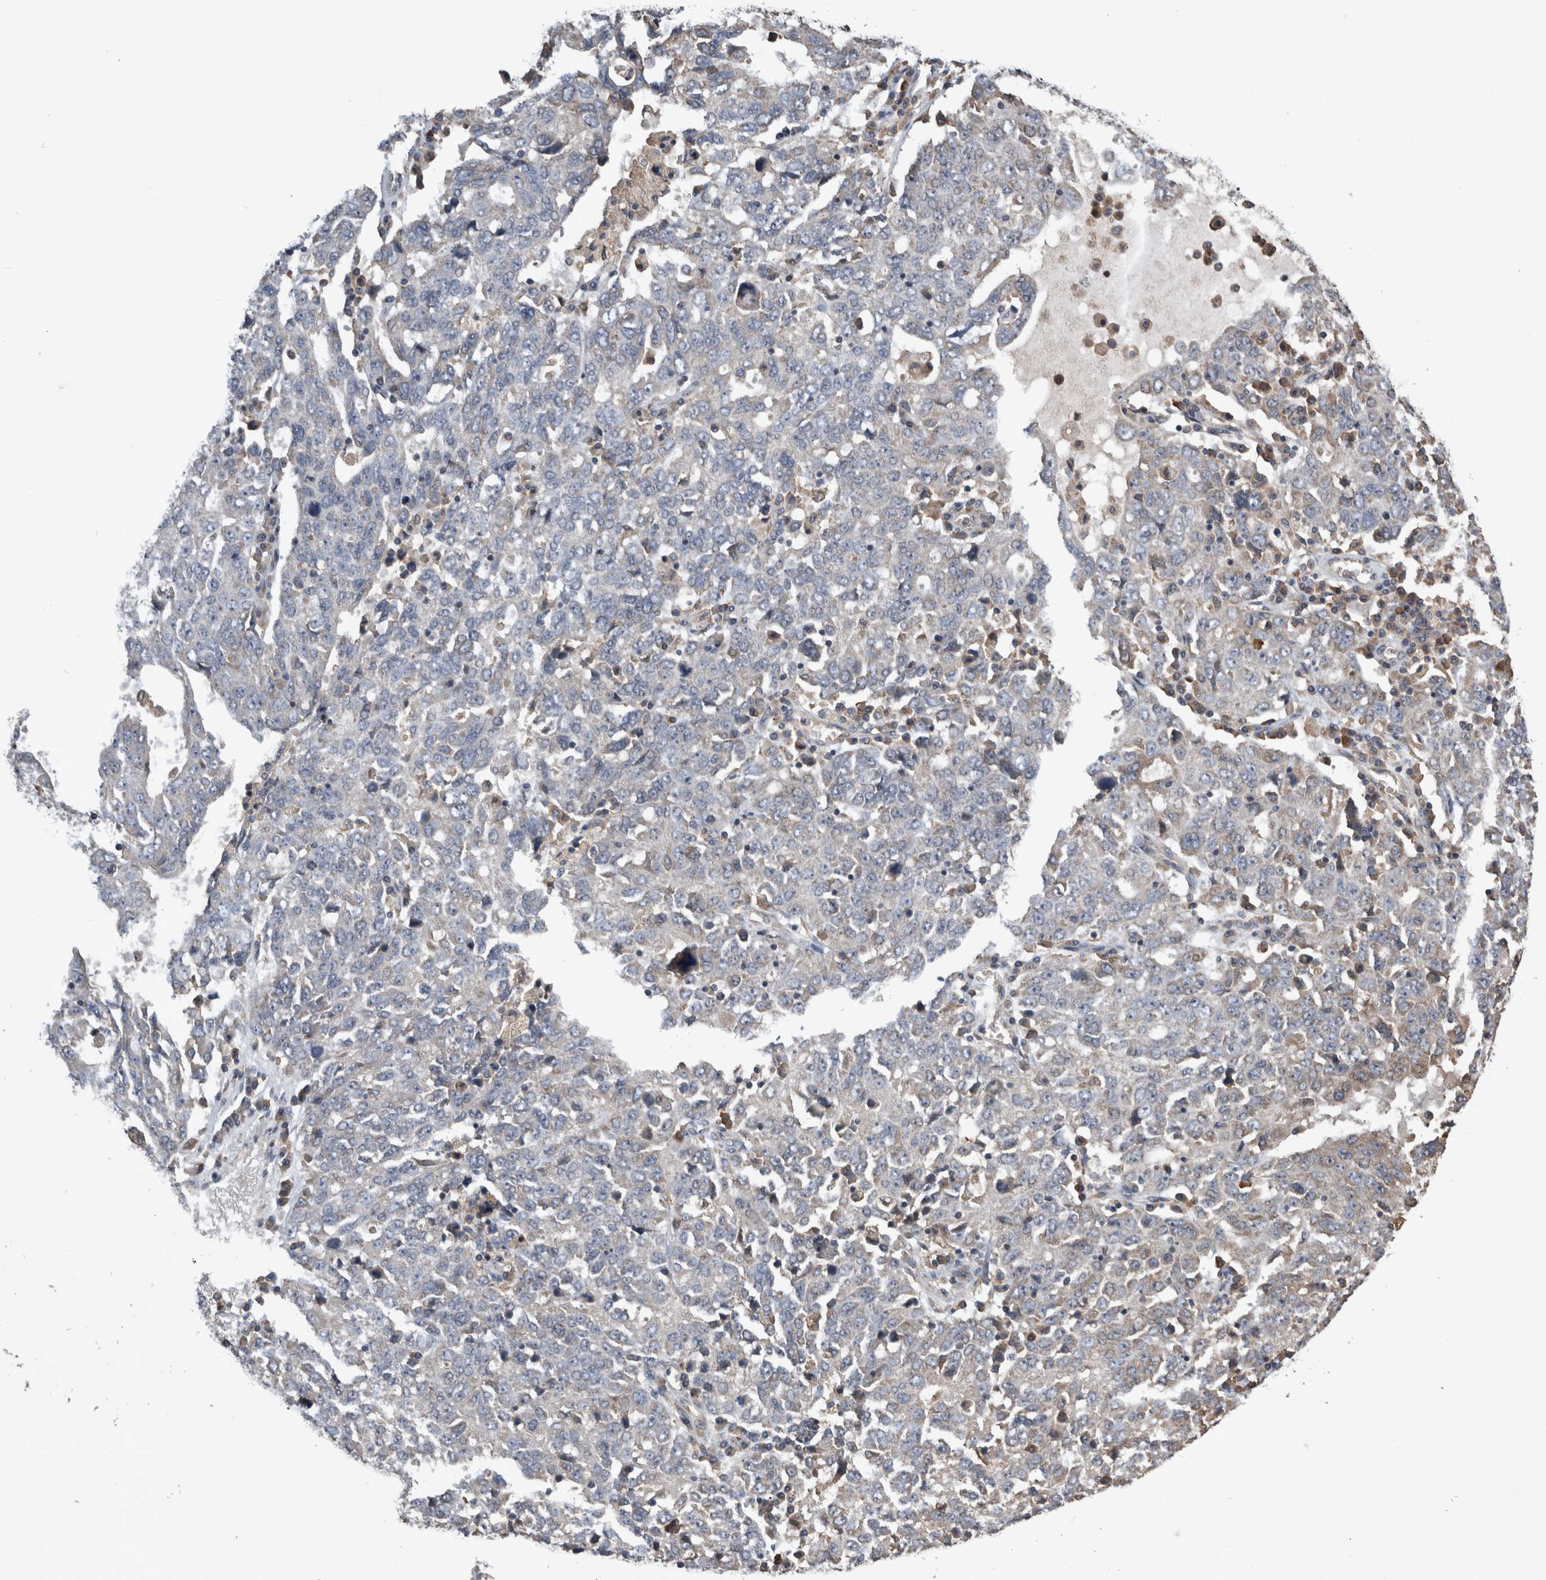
{"staining": {"intensity": "negative", "quantity": "none", "location": "none"}, "tissue": "ovarian cancer", "cell_type": "Tumor cells", "image_type": "cancer", "snomed": [{"axis": "morphology", "description": "Carcinoma, endometroid"}, {"axis": "topography", "description": "Ovary"}], "caption": "This micrograph is of ovarian cancer stained with immunohistochemistry (IHC) to label a protein in brown with the nuclei are counter-stained blue. There is no expression in tumor cells.", "gene": "ANXA13", "patient": {"sex": "female", "age": 62}}